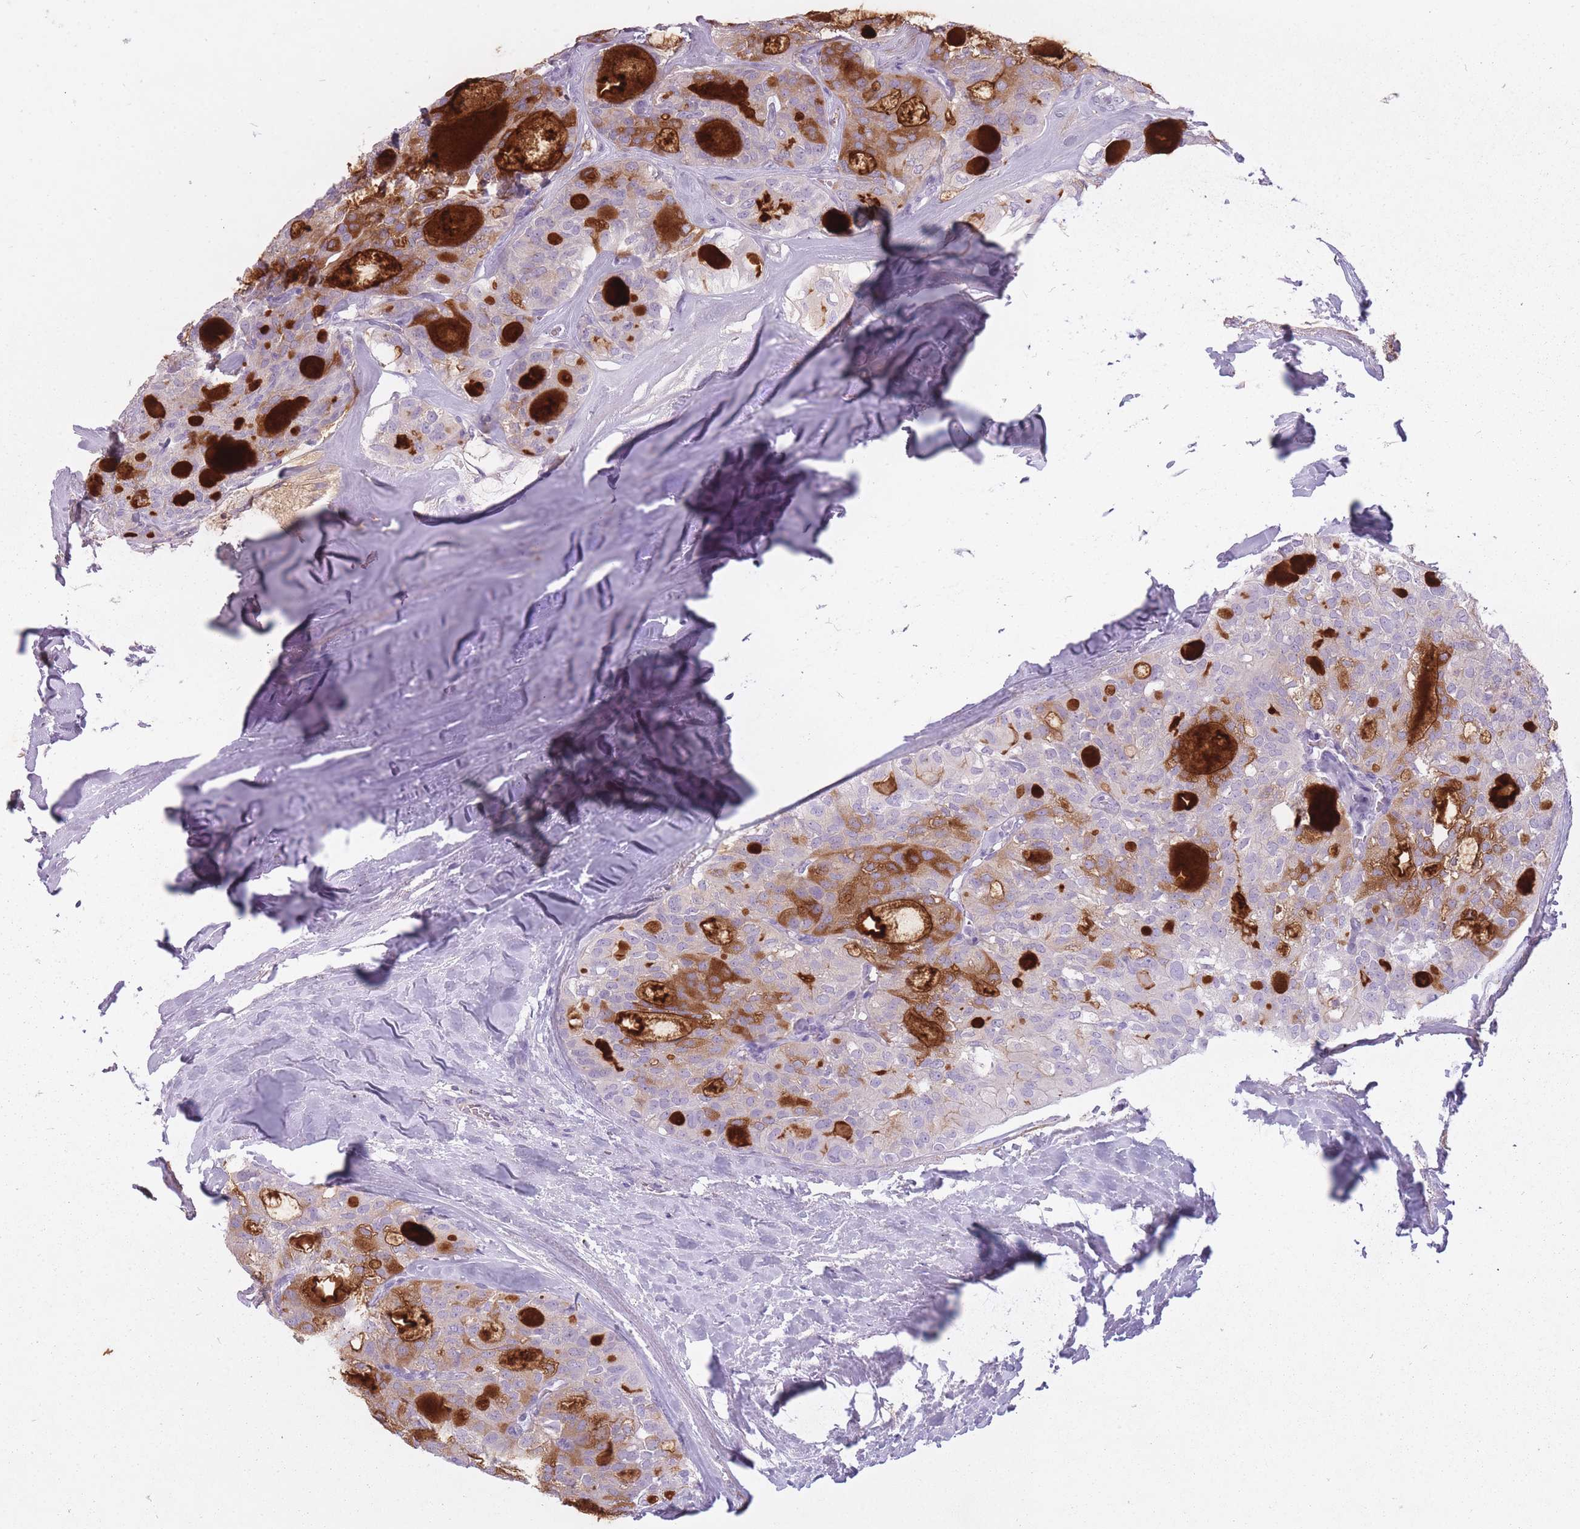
{"staining": {"intensity": "strong", "quantity": "<25%", "location": "cytoplasmic/membranous"}, "tissue": "thyroid cancer", "cell_type": "Tumor cells", "image_type": "cancer", "snomed": [{"axis": "morphology", "description": "Follicular adenoma carcinoma, NOS"}, {"axis": "topography", "description": "Thyroid gland"}], "caption": "Follicular adenoma carcinoma (thyroid) stained with DAB (3,3'-diaminobenzidine) IHC exhibits medium levels of strong cytoplasmic/membranous staining in about <25% of tumor cells.", "gene": "RFX4", "patient": {"sex": "male", "age": 75}}